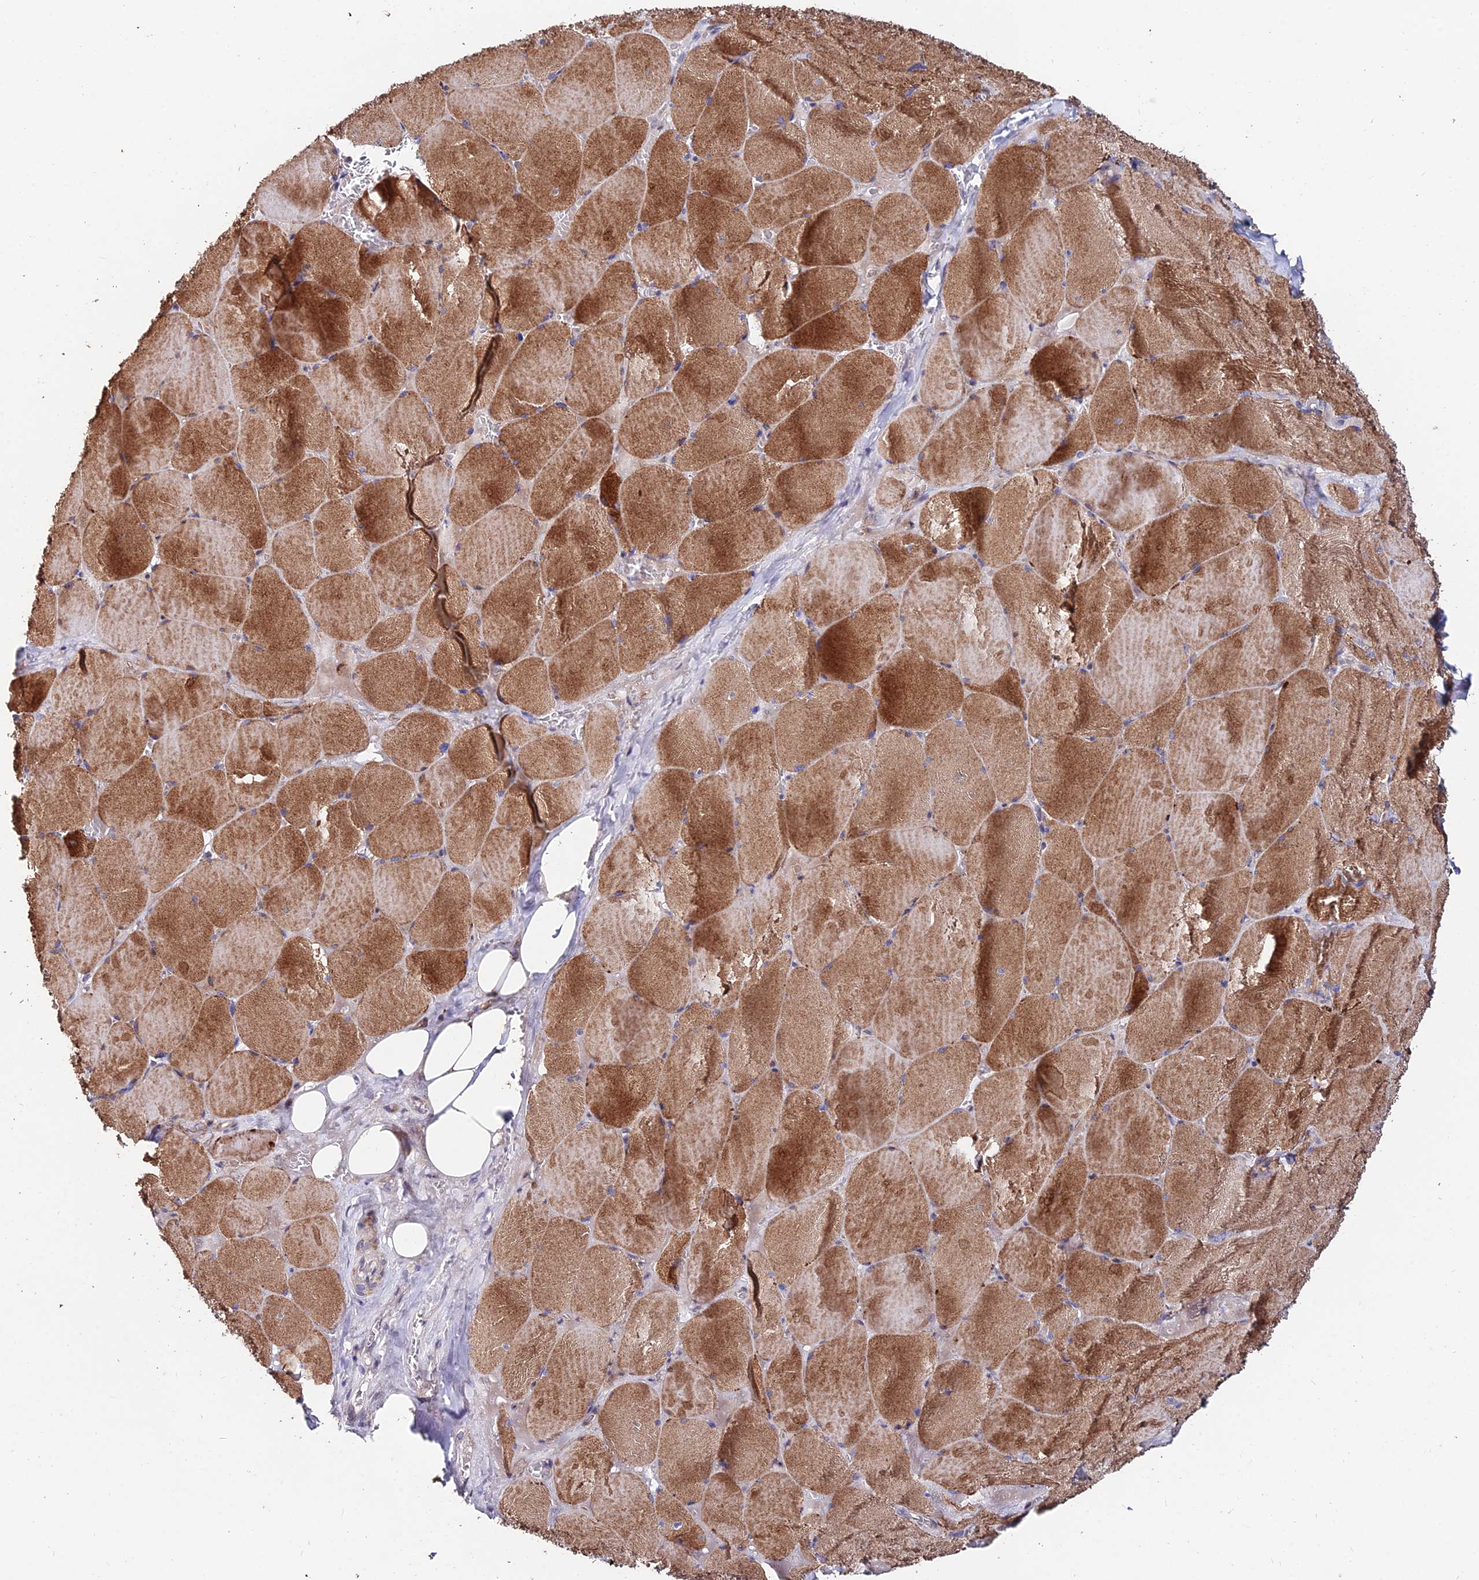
{"staining": {"intensity": "moderate", "quantity": ">75%", "location": "cytoplasmic/membranous"}, "tissue": "skeletal muscle", "cell_type": "Myocytes", "image_type": "normal", "snomed": [{"axis": "morphology", "description": "Normal tissue, NOS"}, {"axis": "topography", "description": "Skeletal muscle"}, {"axis": "topography", "description": "Head-Neck"}], "caption": "High-magnification brightfield microscopy of unremarkable skeletal muscle stained with DAB (3,3'-diaminobenzidine) (brown) and counterstained with hematoxylin (blue). myocytes exhibit moderate cytoplasmic/membranous expression is seen in about>75% of cells.", "gene": "ACTR5", "patient": {"sex": "male", "age": 66}}